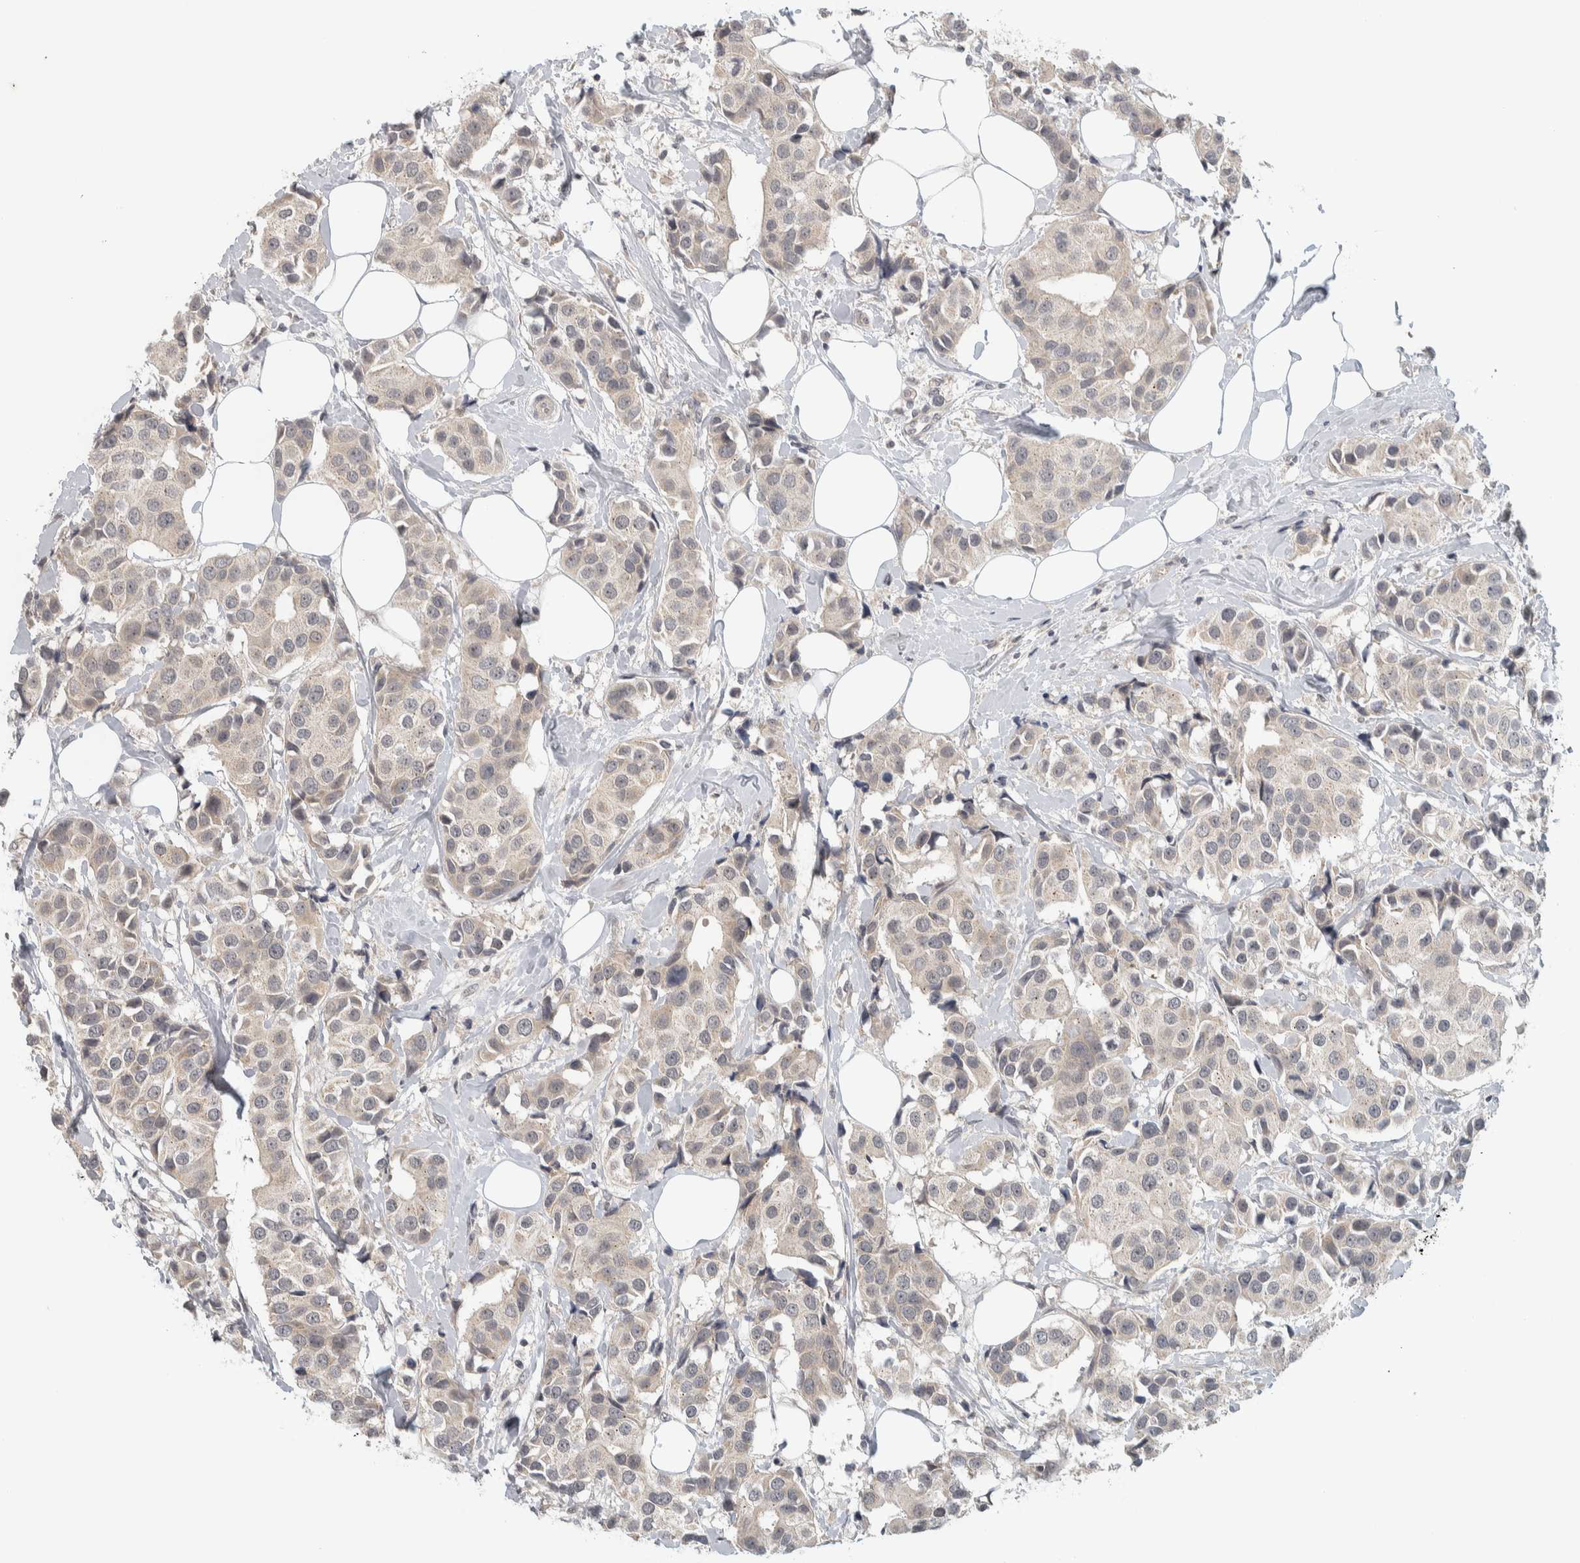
{"staining": {"intensity": "negative", "quantity": "none", "location": "none"}, "tissue": "breast cancer", "cell_type": "Tumor cells", "image_type": "cancer", "snomed": [{"axis": "morphology", "description": "Normal tissue, NOS"}, {"axis": "morphology", "description": "Duct carcinoma"}, {"axis": "topography", "description": "Breast"}], "caption": "Tumor cells are negative for protein expression in human breast cancer (invasive ductal carcinoma).", "gene": "AFP", "patient": {"sex": "female", "age": 39}}